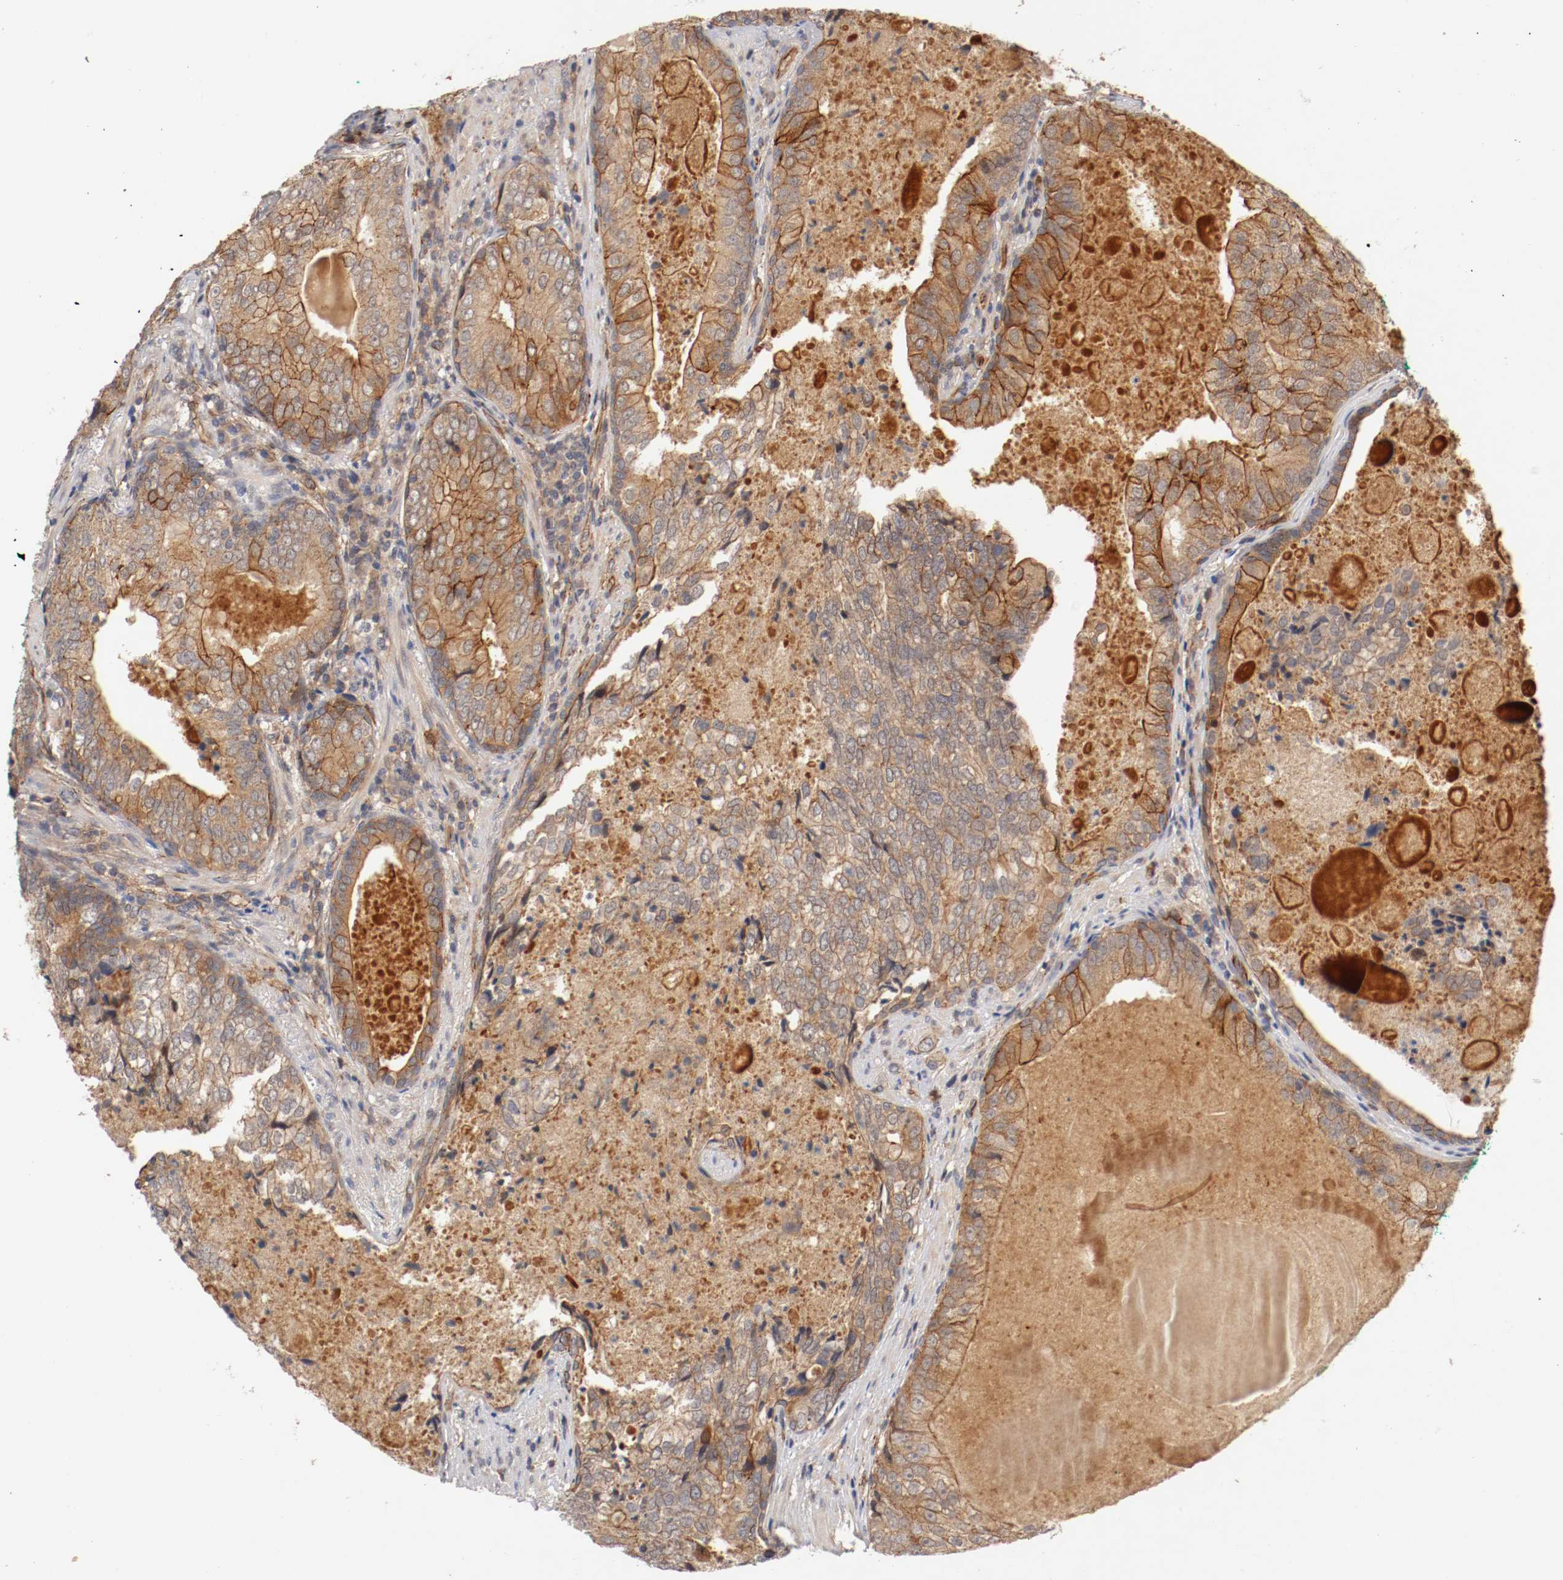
{"staining": {"intensity": "strong", "quantity": "25%-75%", "location": "cytoplasmic/membranous"}, "tissue": "prostate cancer", "cell_type": "Tumor cells", "image_type": "cancer", "snomed": [{"axis": "morphology", "description": "Adenocarcinoma, High grade"}, {"axis": "topography", "description": "Prostate"}], "caption": "A brown stain shows strong cytoplasmic/membranous expression of a protein in human prostate cancer tumor cells. (Brightfield microscopy of DAB IHC at high magnification).", "gene": "TYK2", "patient": {"sex": "male", "age": 66}}